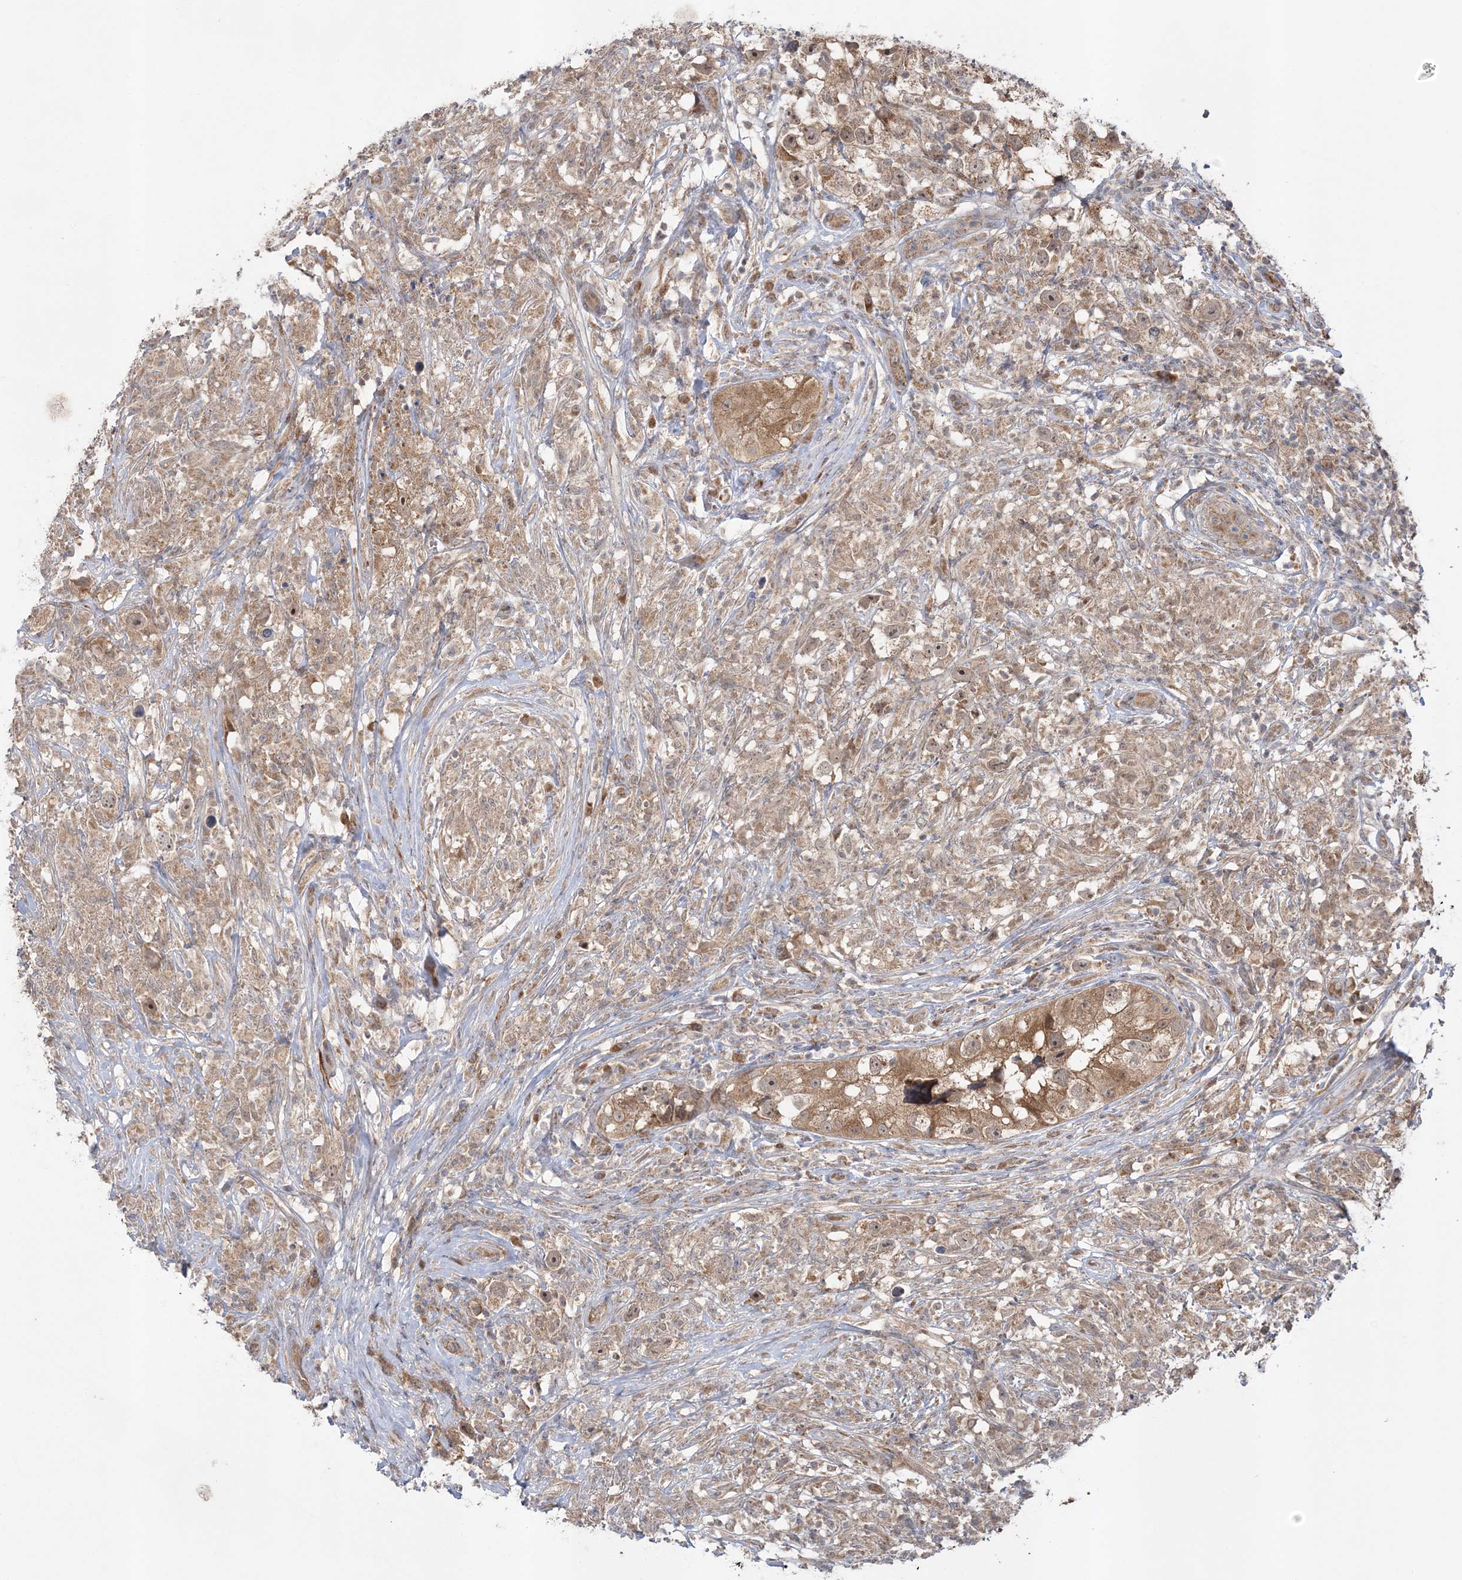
{"staining": {"intensity": "moderate", "quantity": ">75%", "location": "cytoplasmic/membranous"}, "tissue": "testis cancer", "cell_type": "Tumor cells", "image_type": "cancer", "snomed": [{"axis": "morphology", "description": "Seminoma, NOS"}, {"axis": "topography", "description": "Testis"}], "caption": "DAB immunohistochemical staining of testis cancer (seminoma) demonstrates moderate cytoplasmic/membranous protein positivity in approximately >75% of tumor cells.", "gene": "MMADHC", "patient": {"sex": "male", "age": 49}}